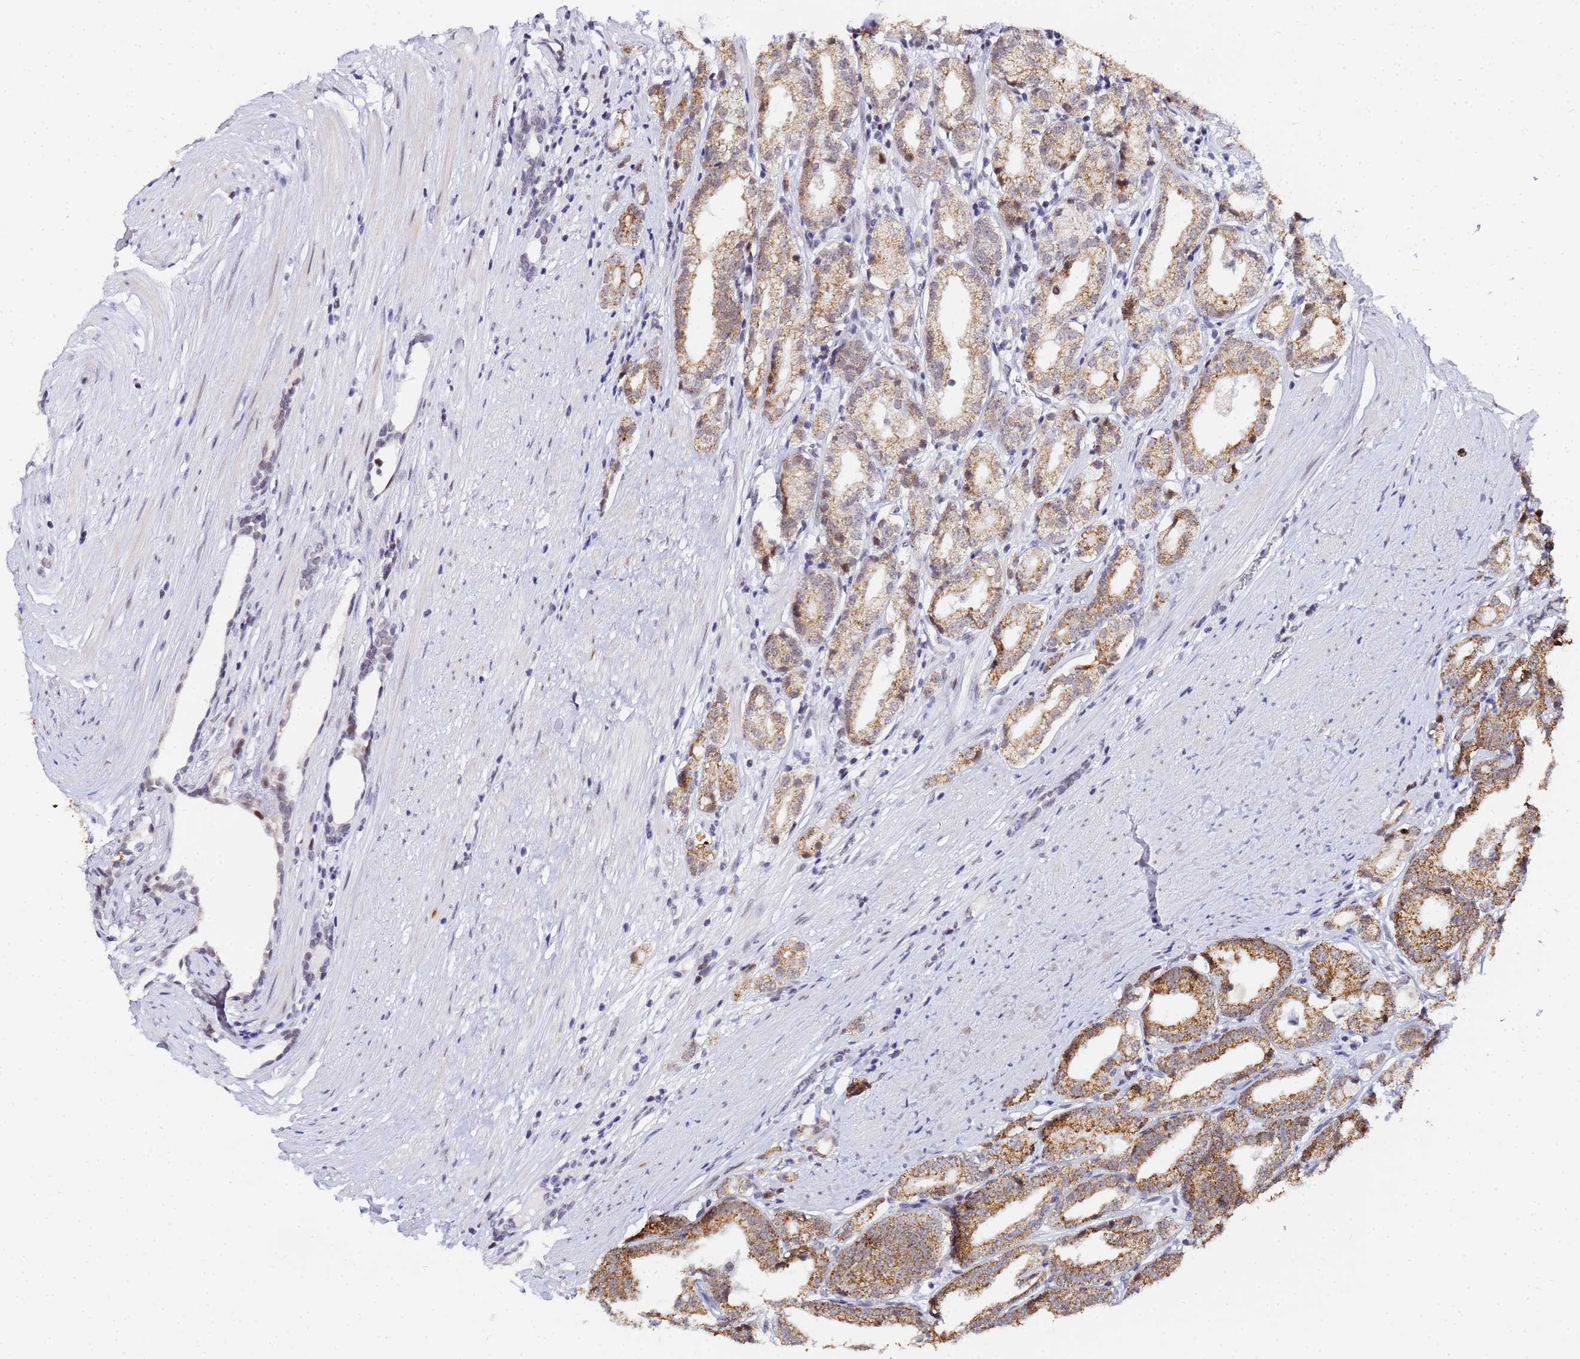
{"staining": {"intensity": "moderate", "quantity": ">75%", "location": "cytoplasmic/membranous"}, "tissue": "prostate cancer", "cell_type": "Tumor cells", "image_type": "cancer", "snomed": [{"axis": "morphology", "description": "Adenocarcinoma, High grade"}, {"axis": "topography", "description": "Prostate"}], "caption": "Protein analysis of prostate adenocarcinoma (high-grade) tissue displays moderate cytoplasmic/membranous staining in about >75% of tumor cells.", "gene": "CKMT1A", "patient": {"sex": "male", "age": 69}}